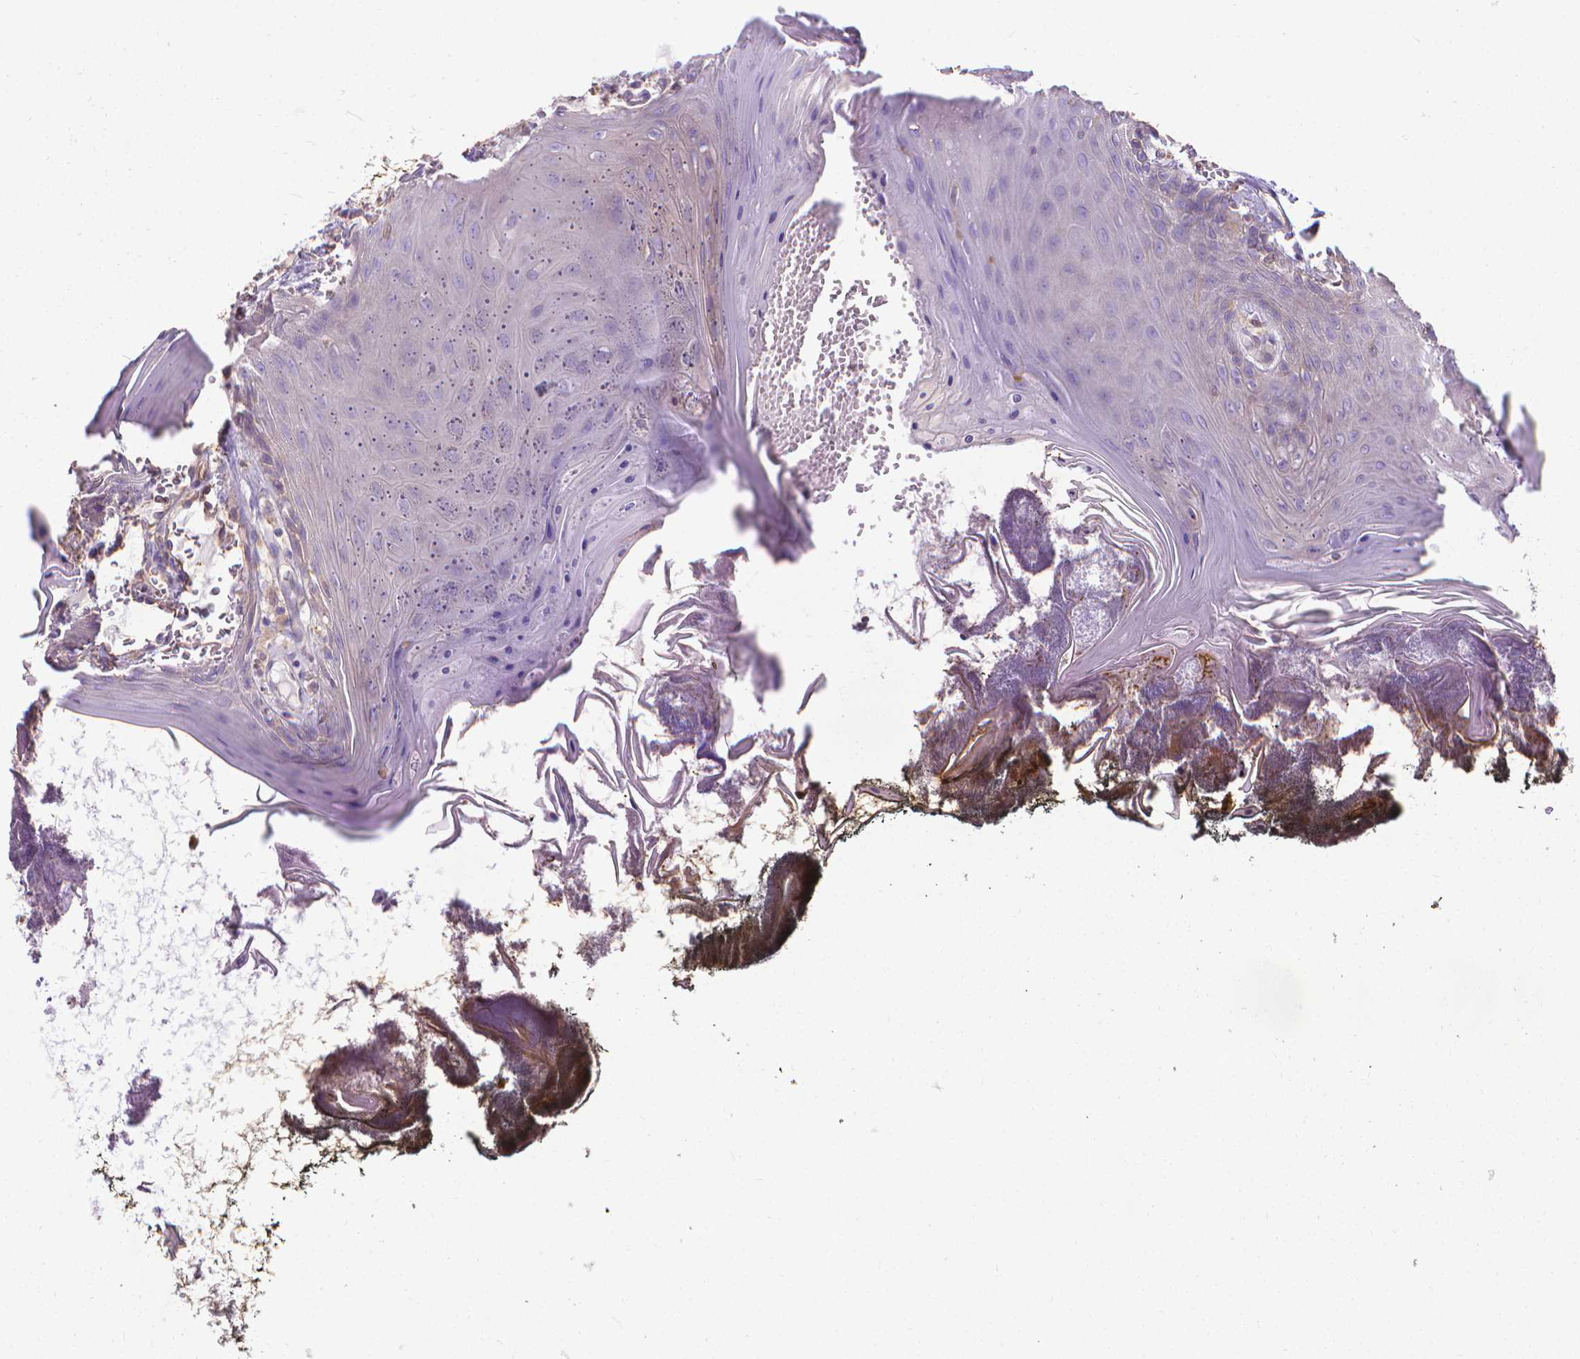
{"staining": {"intensity": "negative", "quantity": "none", "location": "none"}, "tissue": "oral mucosa", "cell_type": "Squamous epithelial cells", "image_type": "normal", "snomed": [{"axis": "morphology", "description": "Normal tissue, NOS"}, {"axis": "topography", "description": "Oral tissue"}], "caption": "DAB immunohistochemical staining of unremarkable oral mucosa shows no significant staining in squamous epithelial cells.", "gene": "CFAP299", "patient": {"sex": "male", "age": 9}}